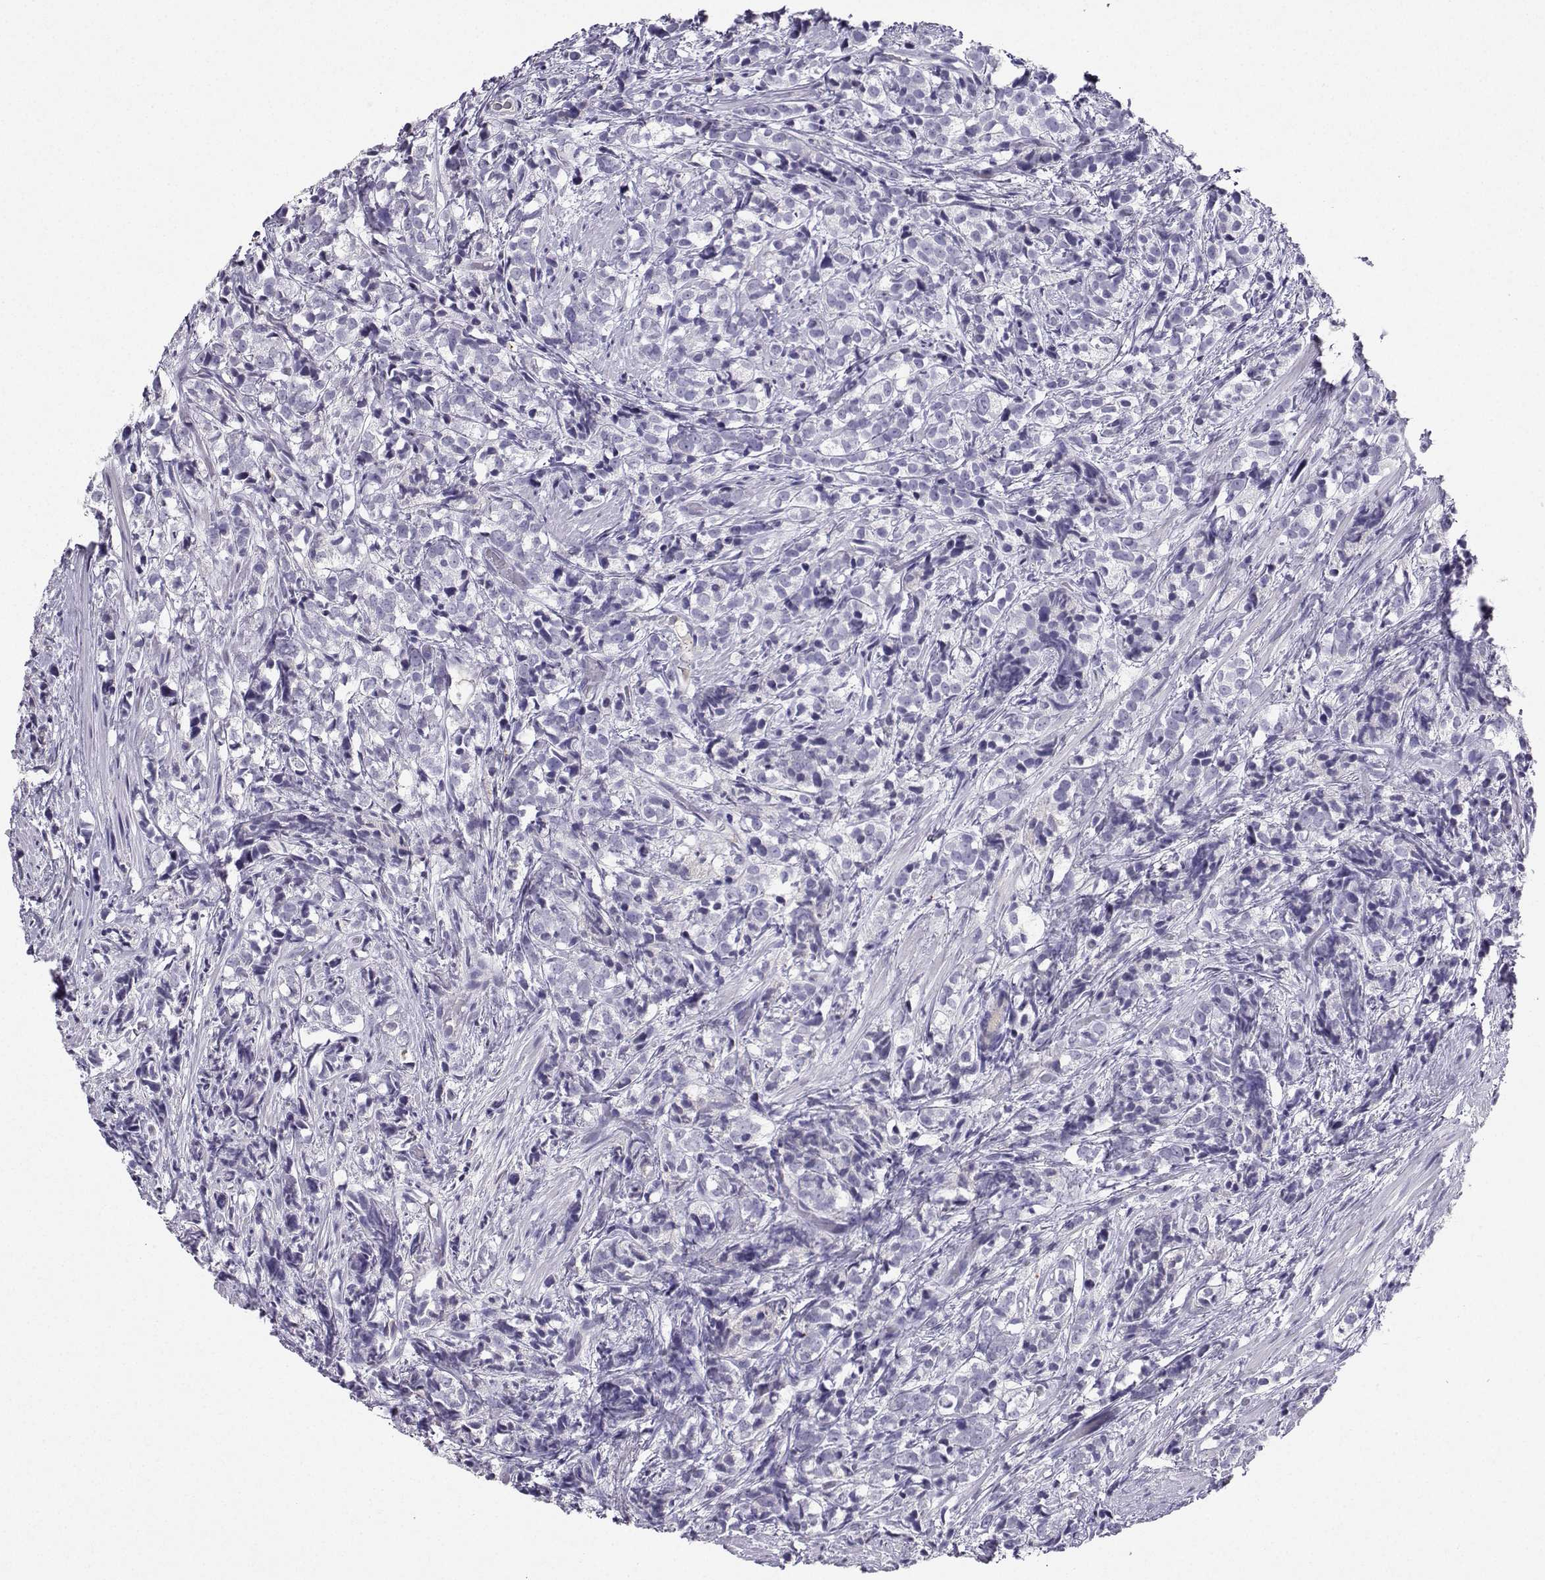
{"staining": {"intensity": "negative", "quantity": "none", "location": "none"}, "tissue": "prostate cancer", "cell_type": "Tumor cells", "image_type": "cancer", "snomed": [{"axis": "morphology", "description": "Adenocarcinoma, High grade"}, {"axis": "topography", "description": "Prostate"}], "caption": "The histopathology image exhibits no staining of tumor cells in prostate adenocarcinoma (high-grade). (Brightfield microscopy of DAB immunohistochemistry at high magnification).", "gene": "GRIK4", "patient": {"sex": "male", "age": 53}}